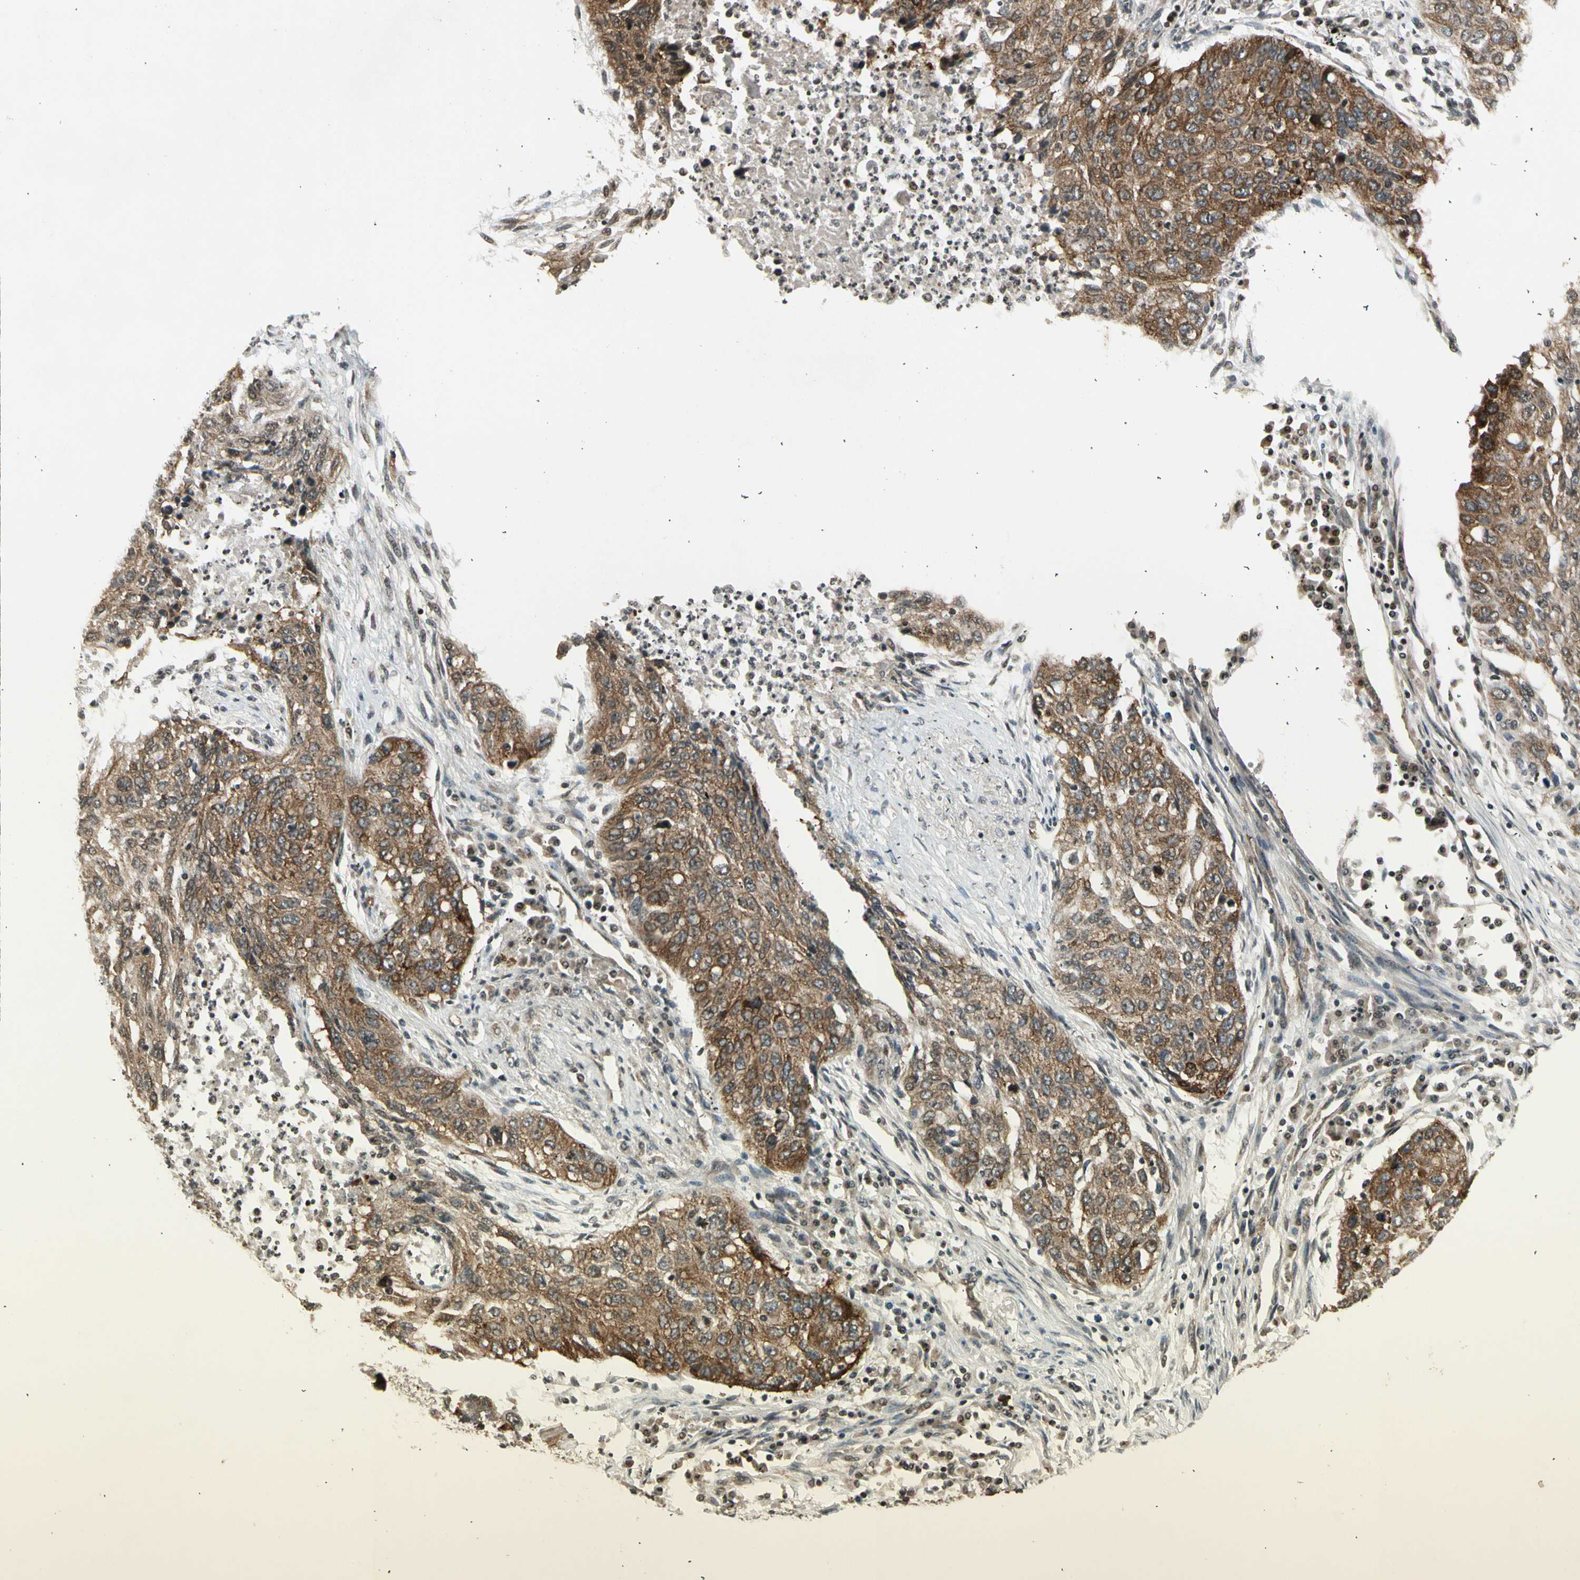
{"staining": {"intensity": "moderate", "quantity": "25%-75%", "location": "cytoplasmic/membranous"}, "tissue": "lung cancer", "cell_type": "Tumor cells", "image_type": "cancer", "snomed": [{"axis": "morphology", "description": "Squamous cell carcinoma, NOS"}, {"axis": "topography", "description": "Lung"}], "caption": "High-power microscopy captured an IHC histopathology image of squamous cell carcinoma (lung), revealing moderate cytoplasmic/membranous expression in about 25%-75% of tumor cells. (DAB = brown stain, brightfield microscopy at high magnification).", "gene": "SMN2", "patient": {"sex": "female", "age": 63}}